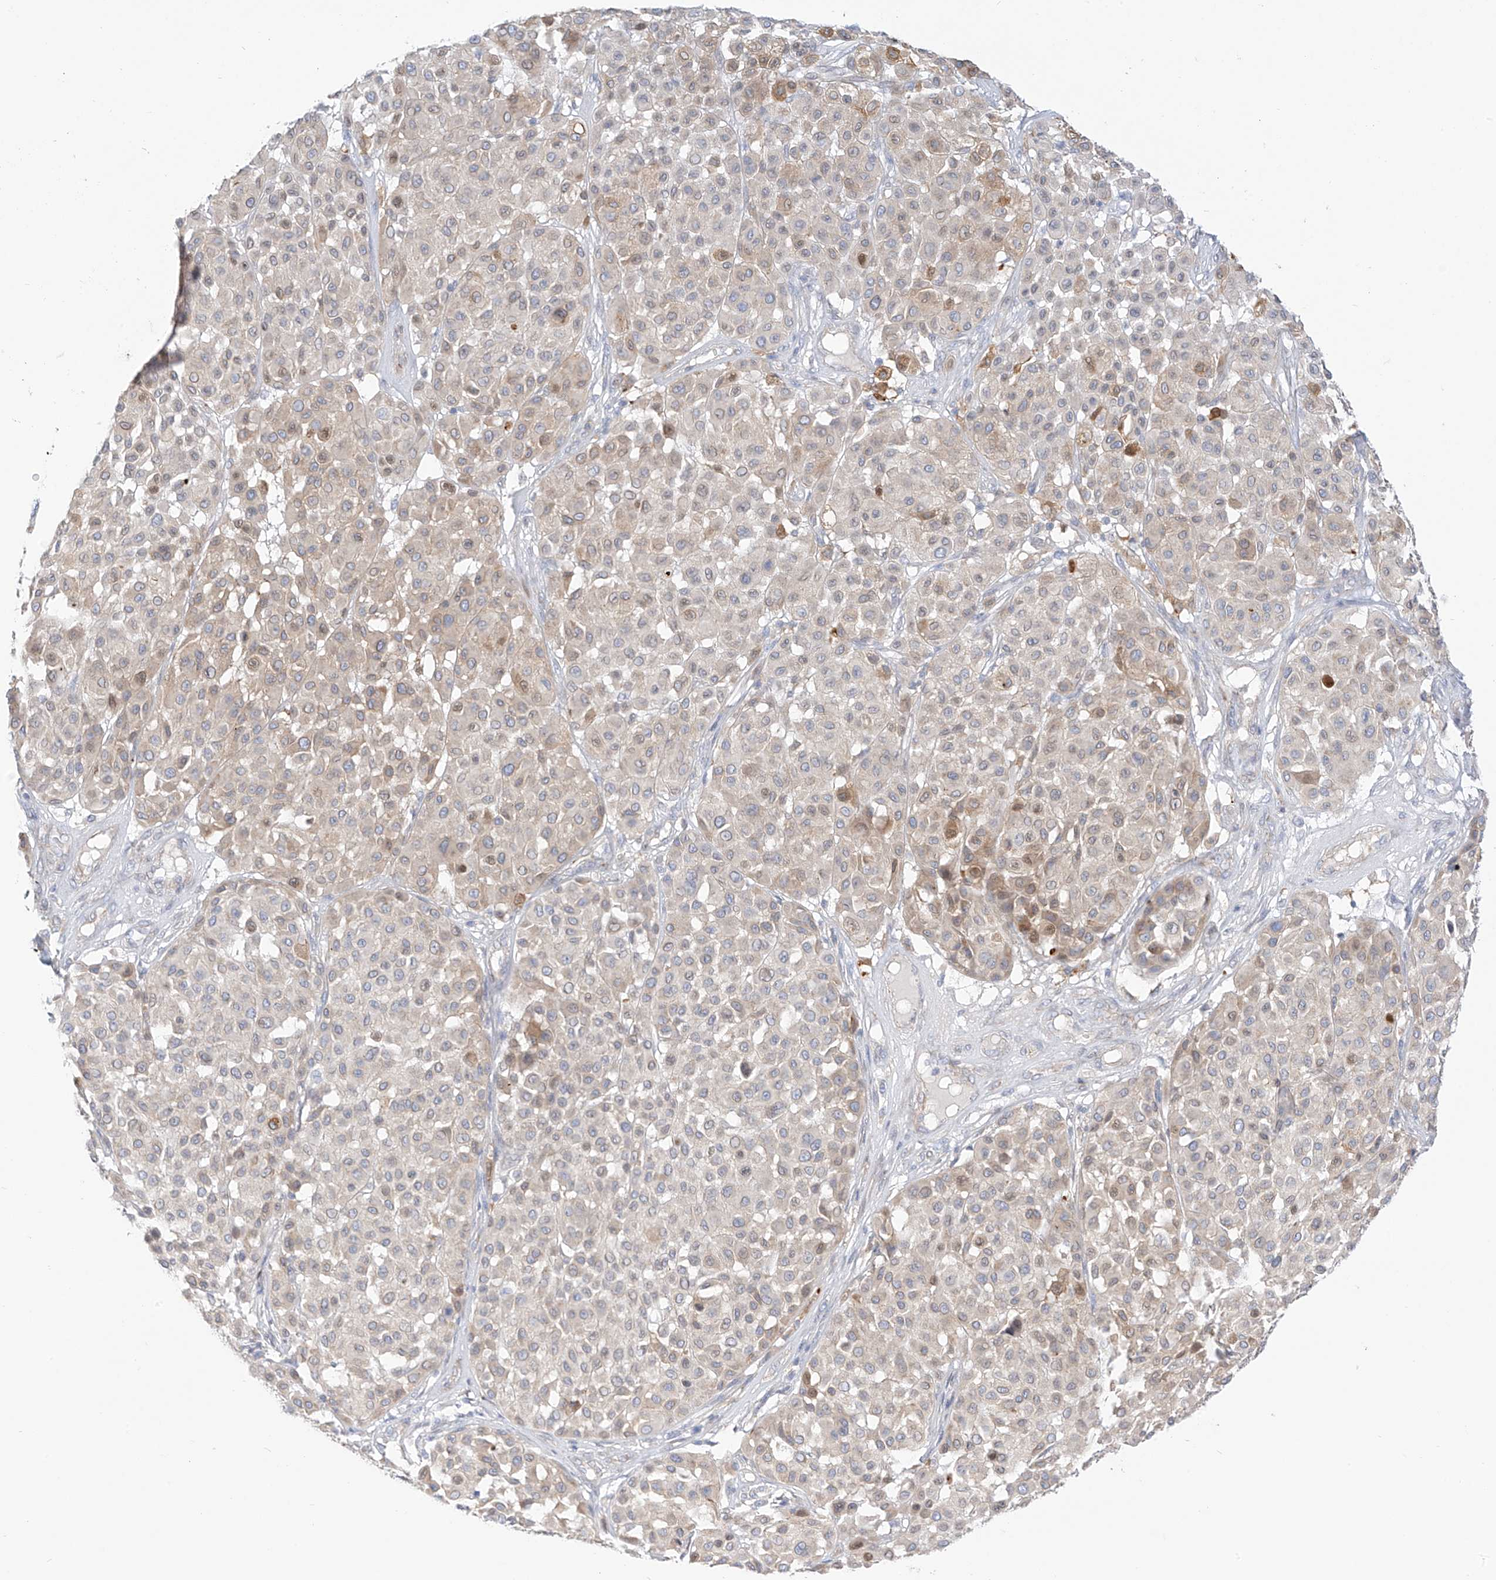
{"staining": {"intensity": "weak", "quantity": "<25%", "location": "cytoplasmic/membranous"}, "tissue": "melanoma", "cell_type": "Tumor cells", "image_type": "cancer", "snomed": [{"axis": "morphology", "description": "Malignant melanoma, Metastatic site"}, {"axis": "topography", "description": "Soft tissue"}], "caption": "Human malignant melanoma (metastatic site) stained for a protein using immunohistochemistry shows no expression in tumor cells.", "gene": "PCYOX1", "patient": {"sex": "male", "age": 41}}